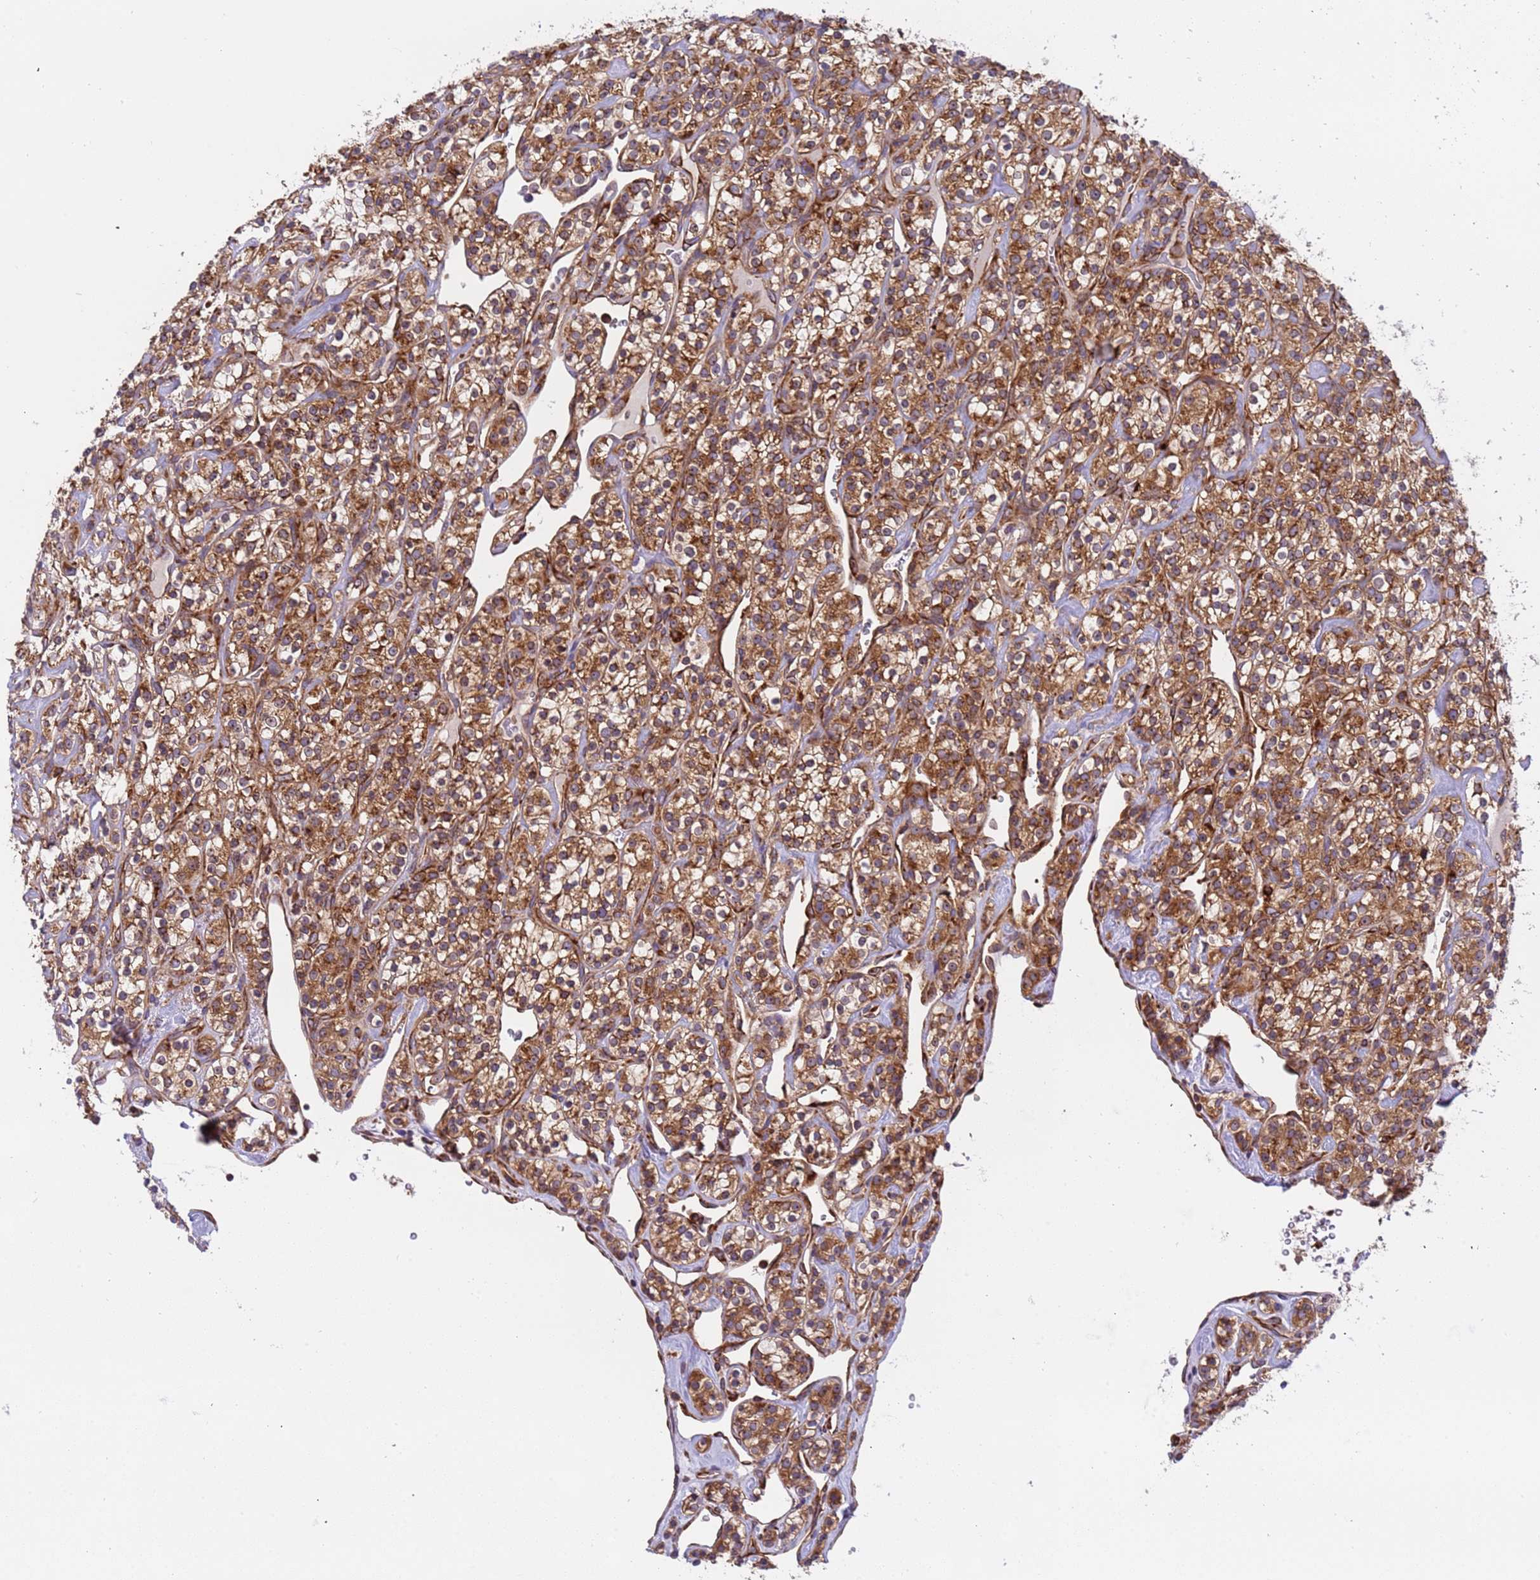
{"staining": {"intensity": "strong", "quantity": ">75%", "location": "cytoplasmic/membranous"}, "tissue": "renal cancer", "cell_type": "Tumor cells", "image_type": "cancer", "snomed": [{"axis": "morphology", "description": "Adenocarcinoma, NOS"}, {"axis": "topography", "description": "Kidney"}], "caption": "A high-resolution photomicrograph shows immunohistochemistry (IHC) staining of renal adenocarcinoma, which displays strong cytoplasmic/membranous staining in about >75% of tumor cells.", "gene": "RPL36", "patient": {"sex": "male", "age": 77}}